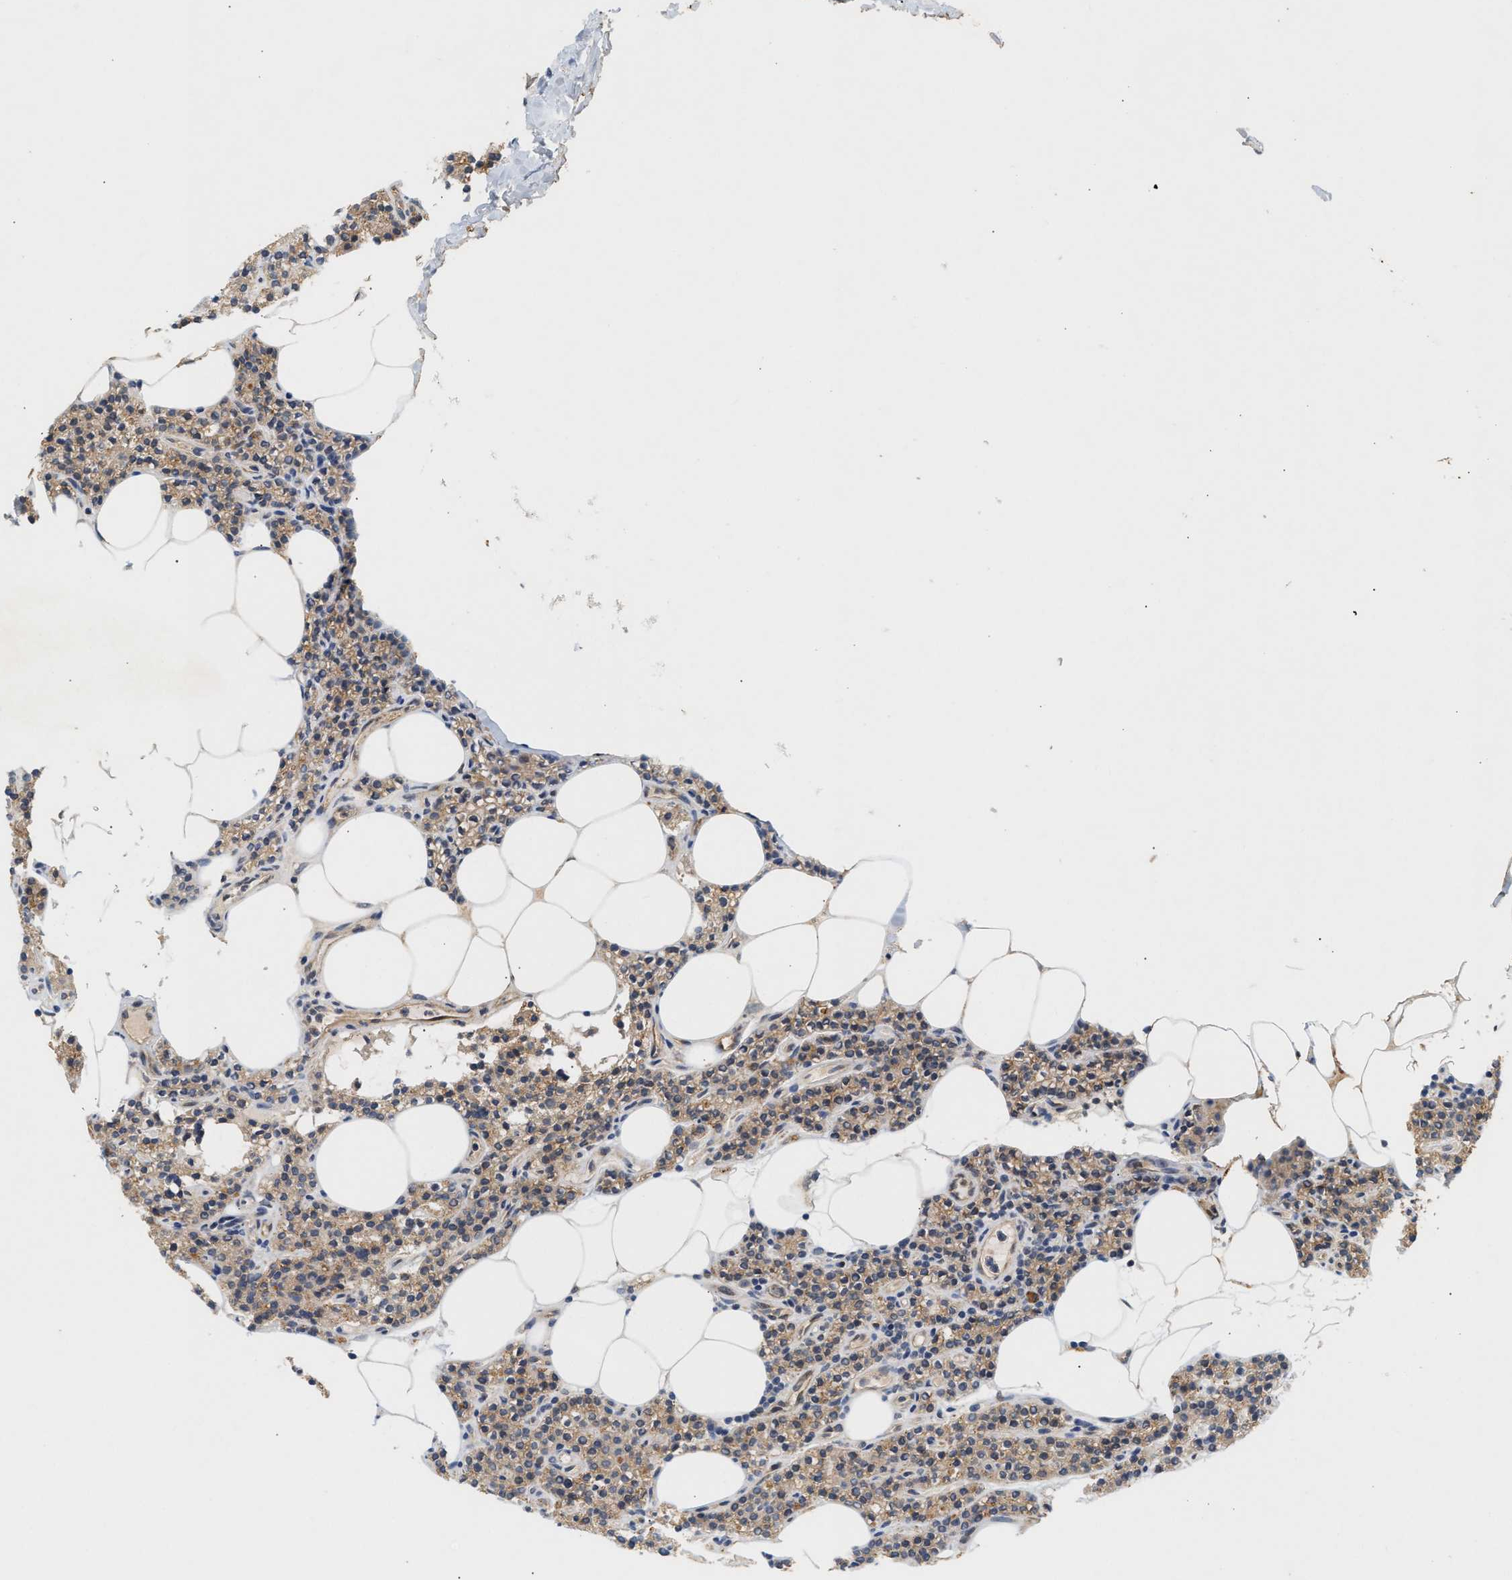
{"staining": {"intensity": "moderate", "quantity": "25%-75%", "location": "cytoplasmic/membranous"}, "tissue": "parathyroid gland", "cell_type": "Glandular cells", "image_type": "normal", "snomed": [{"axis": "morphology", "description": "Normal tissue, NOS"}, {"axis": "morphology", "description": "Adenoma, NOS"}, {"axis": "topography", "description": "Parathyroid gland"}], "caption": "DAB immunohistochemical staining of benign parathyroid gland demonstrates moderate cytoplasmic/membranous protein staining in about 25%-75% of glandular cells.", "gene": "PLCD1", "patient": {"sex": "female", "age": 70}}